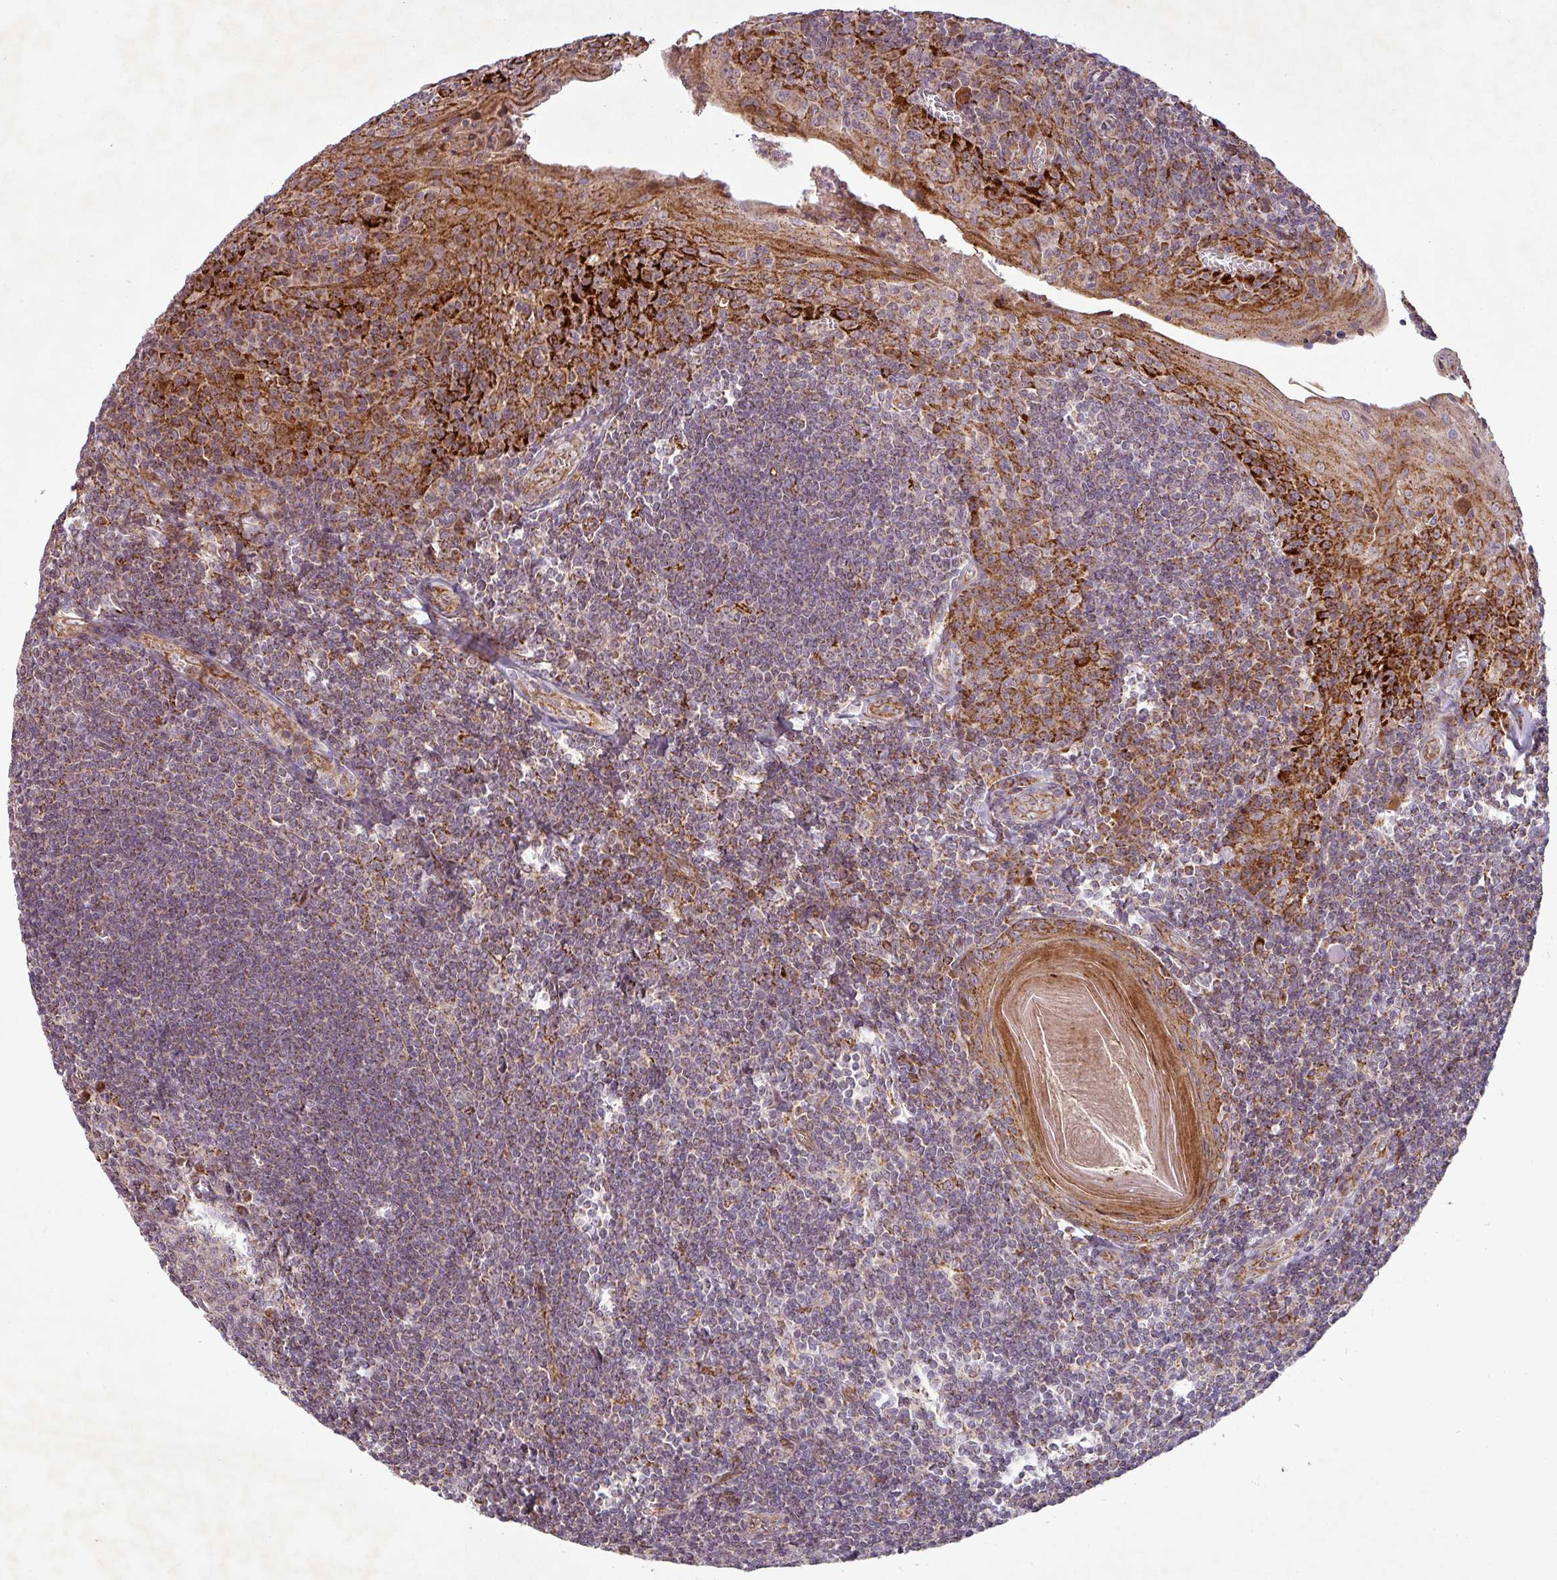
{"staining": {"intensity": "moderate", "quantity": ">75%", "location": "cytoplasmic/membranous"}, "tissue": "tonsil", "cell_type": "Germinal center cells", "image_type": "normal", "snomed": [{"axis": "morphology", "description": "Normal tissue, NOS"}, {"axis": "topography", "description": "Tonsil"}], "caption": "Immunohistochemistry (IHC) of benign tonsil exhibits medium levels of moderate cytoplasmic/membranous staining in approximately >75% of germinal center cells.", "gene": "GPD2", "patient": {"sex": "male", "age": 27}}